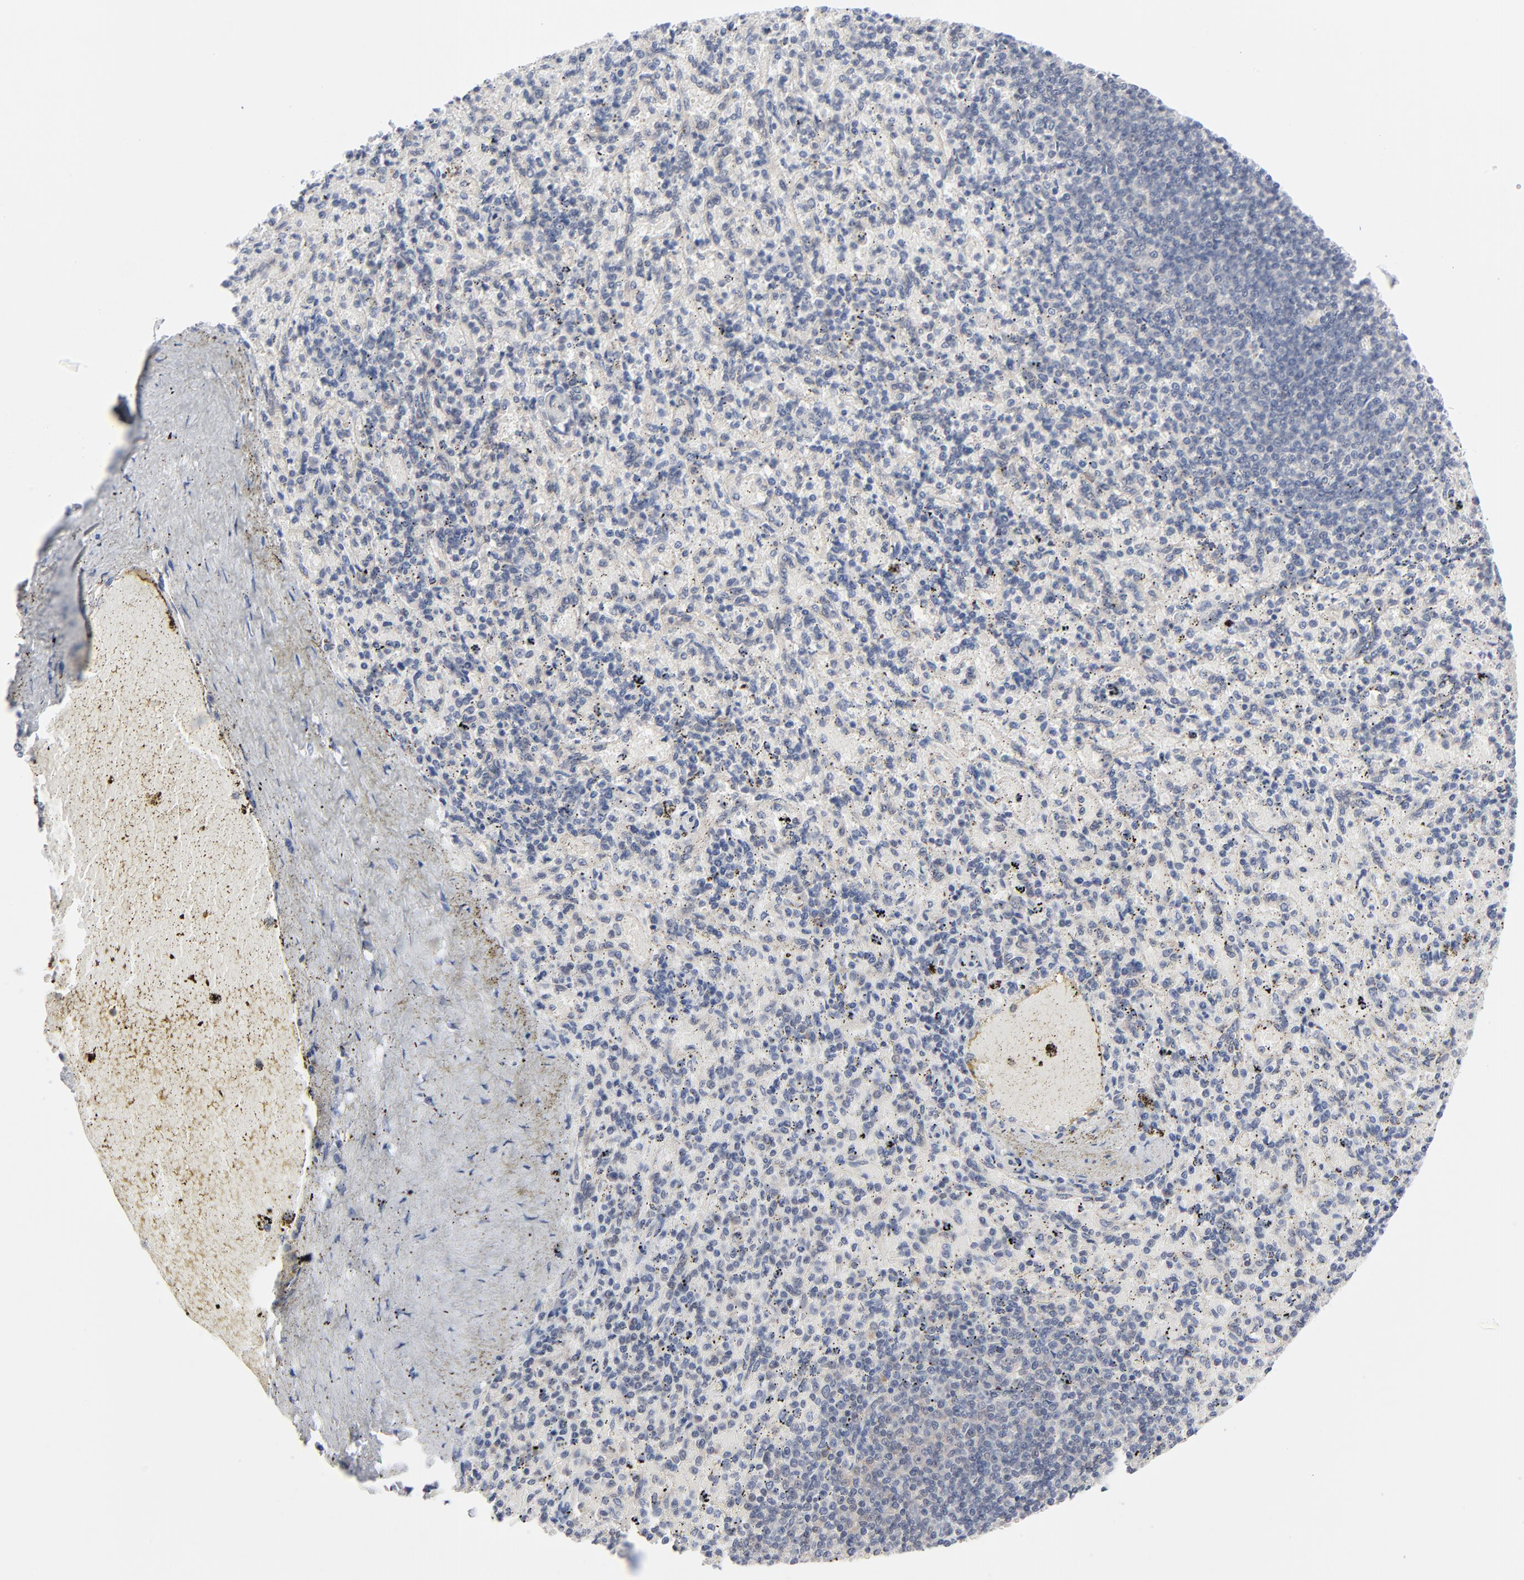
{"staining": {"intensity": "weak", "quantity": "25%-75%", "location": "cytoplasmic/membranous"}, "tissue": "spleen", "cell_type": "Cells in red pulp", "image_type": "normal", "snomed": [{"axis": "morphology", "description": "Normal tissue, NOS"}, {"axis": "topography", "description": "Spleen"}], "caption": "An immunohistochemistry micrograph of unremarkable tissue is shown. Protein staining in brown labels weak cytoplasmic/membranous positivity in spleen within cells in red pulp. (DAB IHC with brightfield microscopy, high magnification).", "gene": "RPS6KB1", "patient": {"sex": "female", "age": 43}}